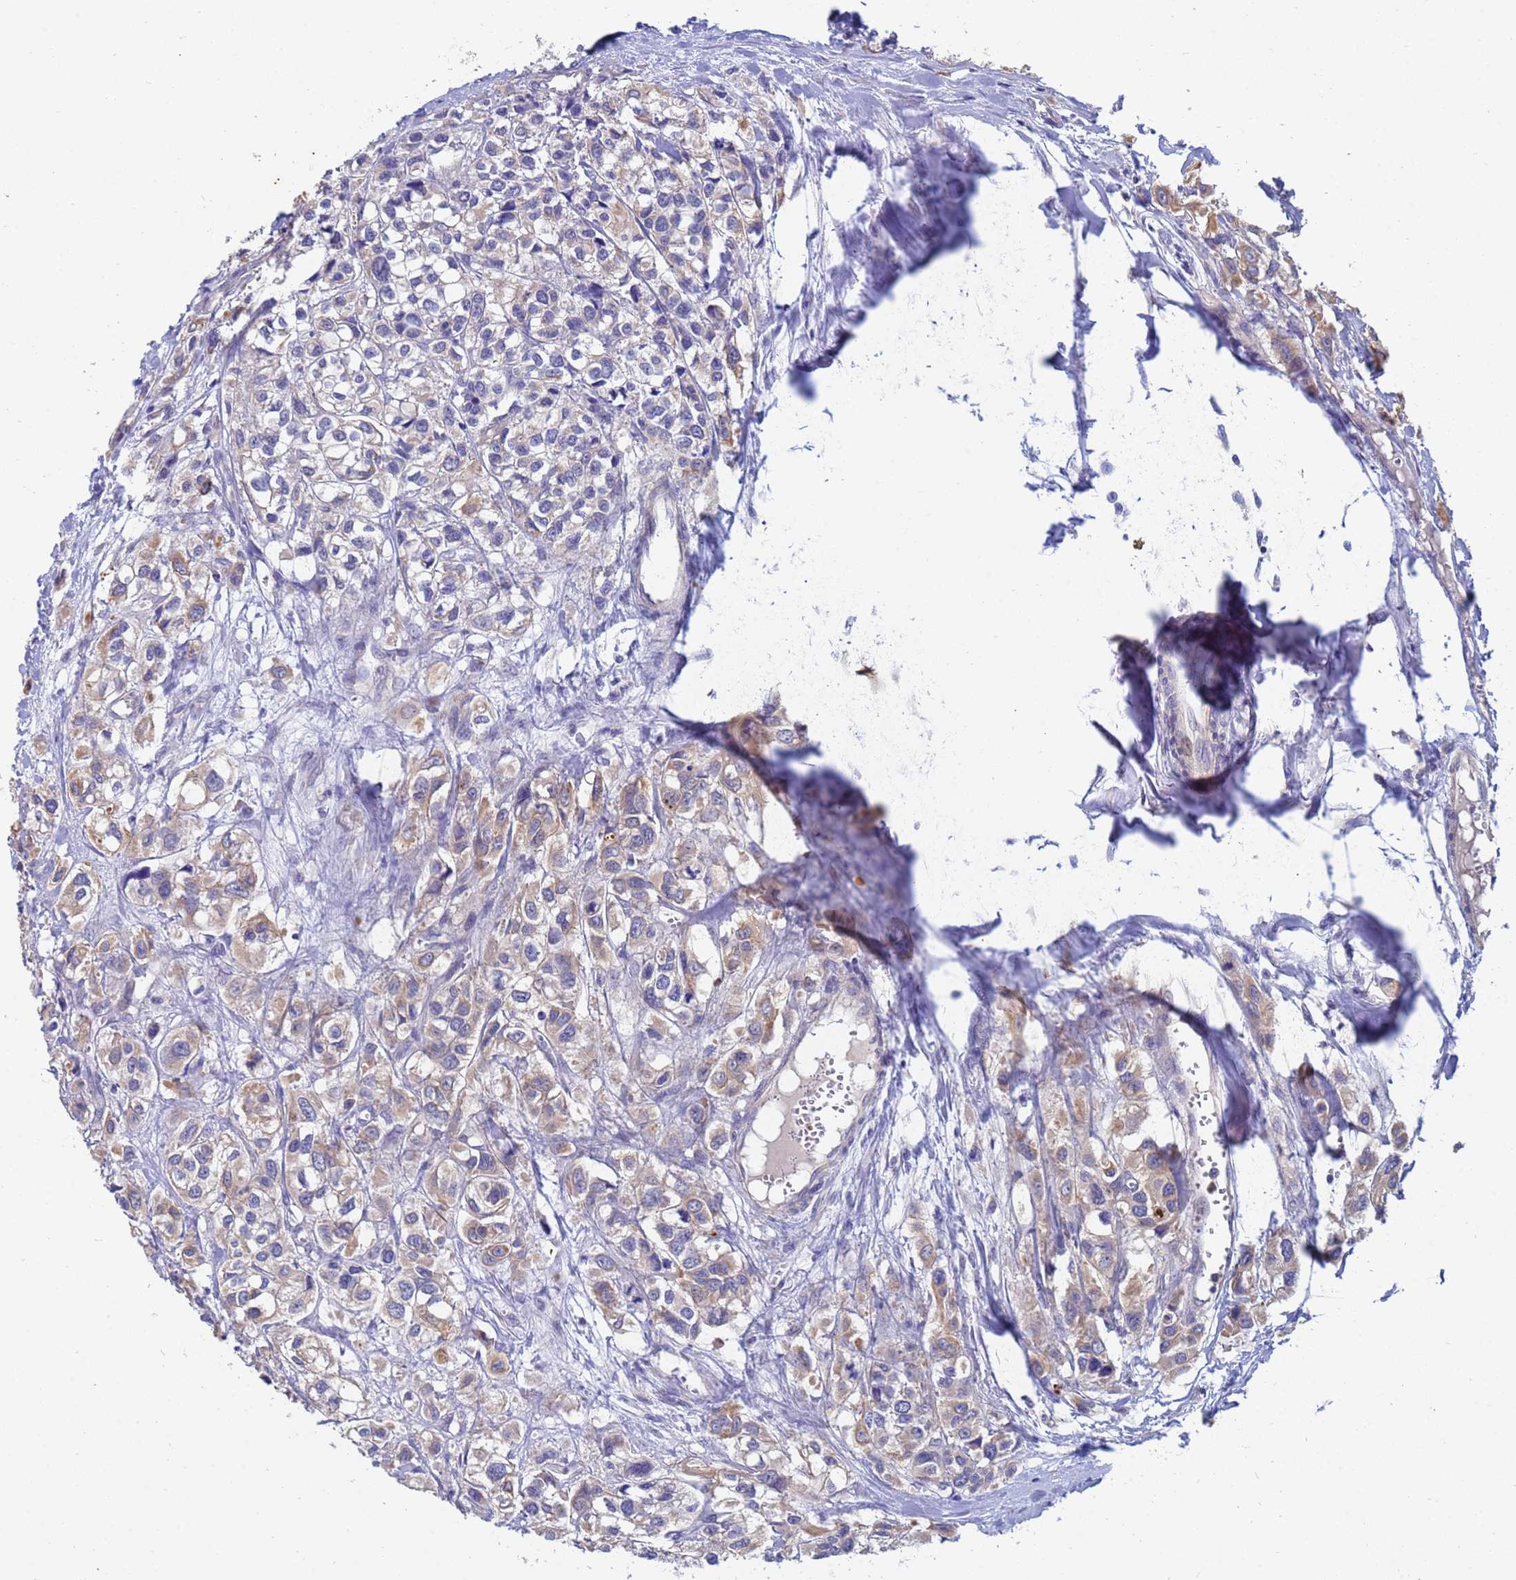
{"staining": {"intensity": "weak", "quantity": "25%-75%", "location": "cytoplasmic/membranous"}, "tissue": "urothelial cancer", "cell_type": "Tumor cells", "image_type": "cancer", "snomed": [{"axis": "morphology", "description": "Urothelial carcinoma, High grade"}, {"axis": "topography", "description": "Urinary bladder"}], "caption": "Immunohistochemistry image of neoplastic tissue: human high-grade urothelial carcinoma stained using immunohistochemistry (IHC) displays low levels of weak protein expression localized specifically in the cytoplasmic/membranous of tumor cells, appearing as a cytoplasmic/membranous brown color.", "gene": "TTLL11", "patient": {"sex": "male", "age": 67}}